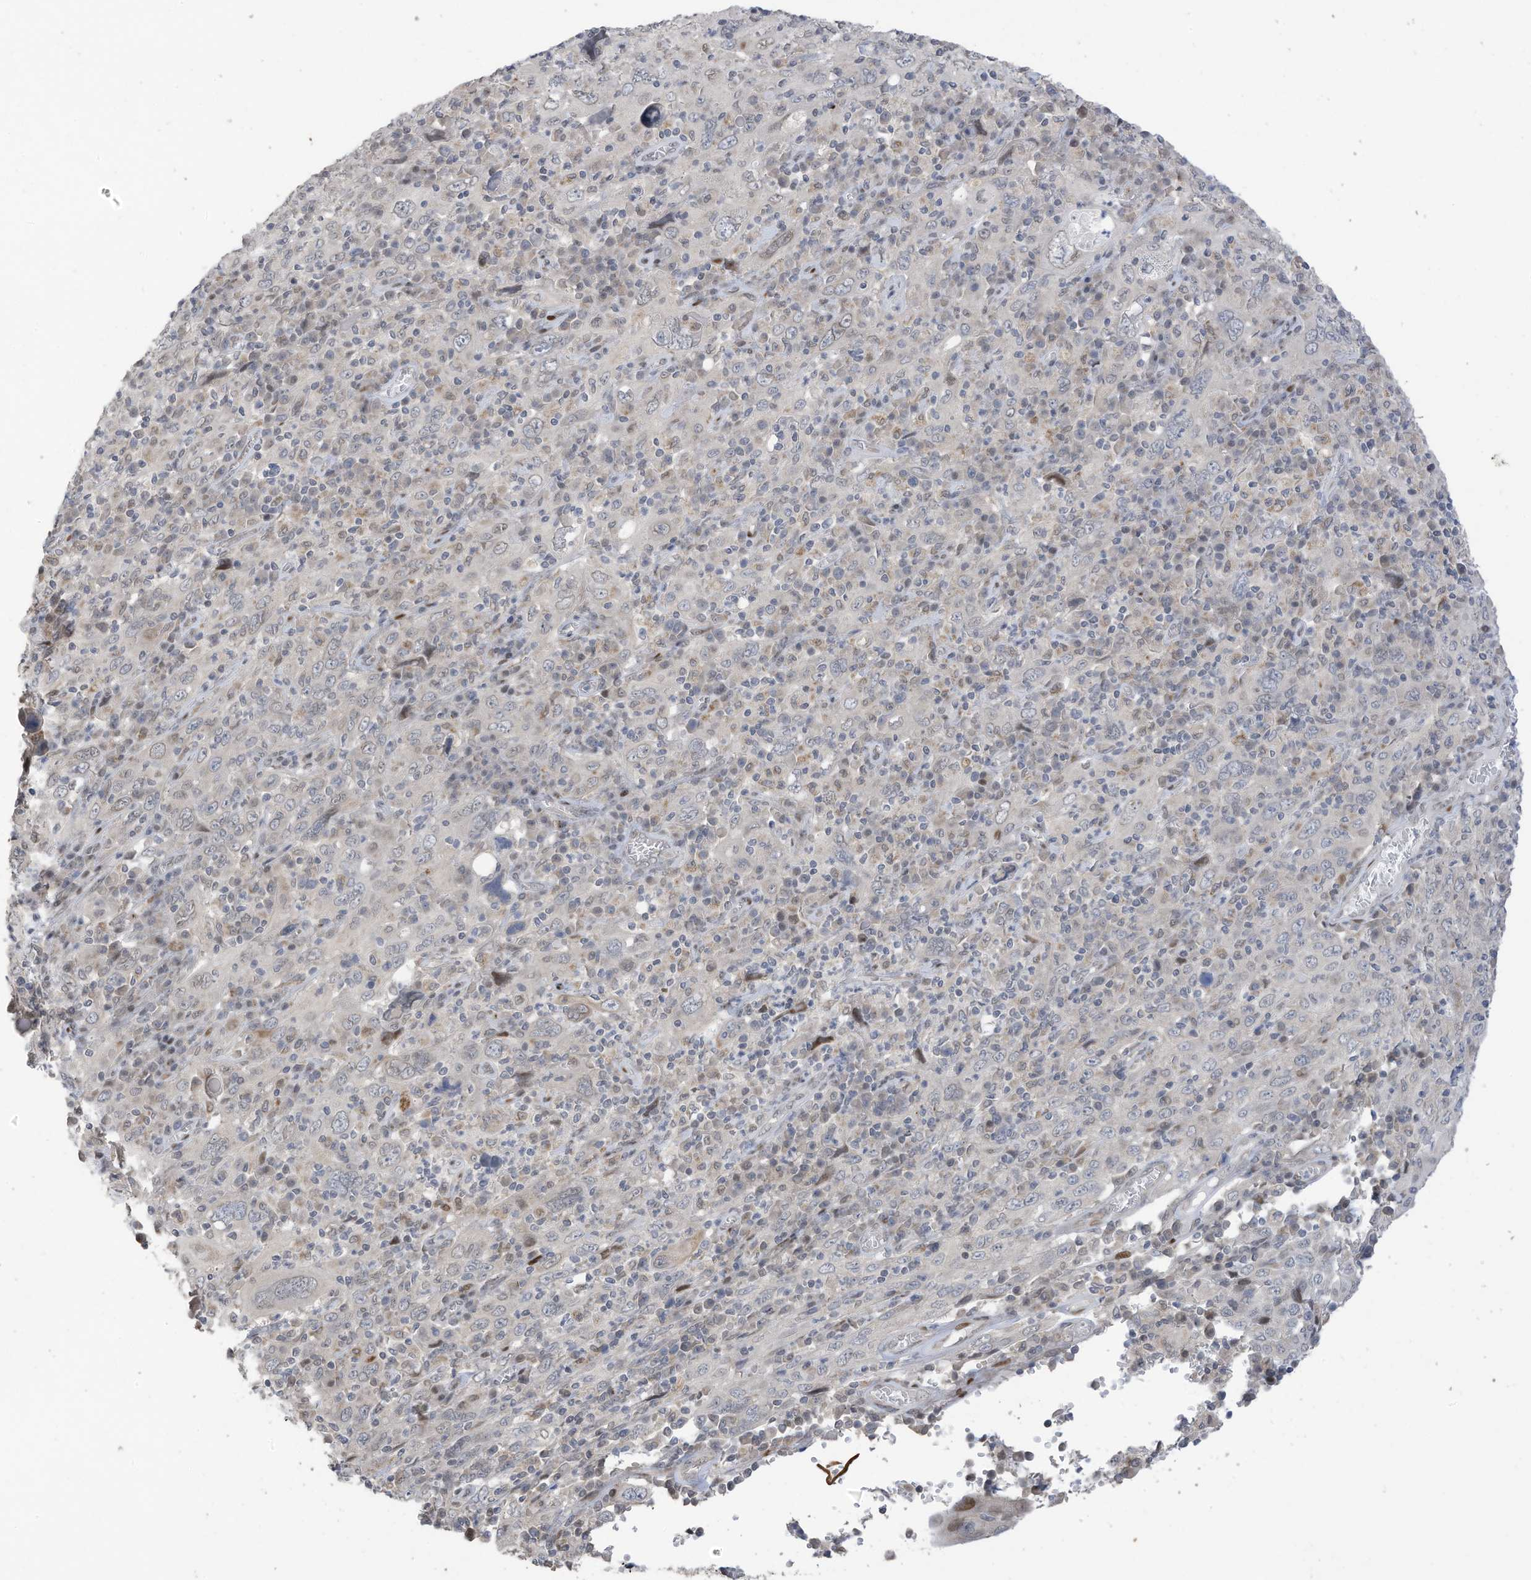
{"staining": {"intensity": "negative", "quantity": "none", "location": "none"}, "tissue": "cervical cancer", "cell_type": "Tumor cells", "image_type": "cancer", "snomed": [{"axis": "morphology", "description": "Squamous cell carcinoma, NOS"}, {"axis": "topography", "description": "Cervix"}], "caption": "Cervical cancer stained for a protein using immunohistochemistry displays no positivity tumor cells.", "gene": "RABL3", "patient": {"sex": "female", "age": 46}}